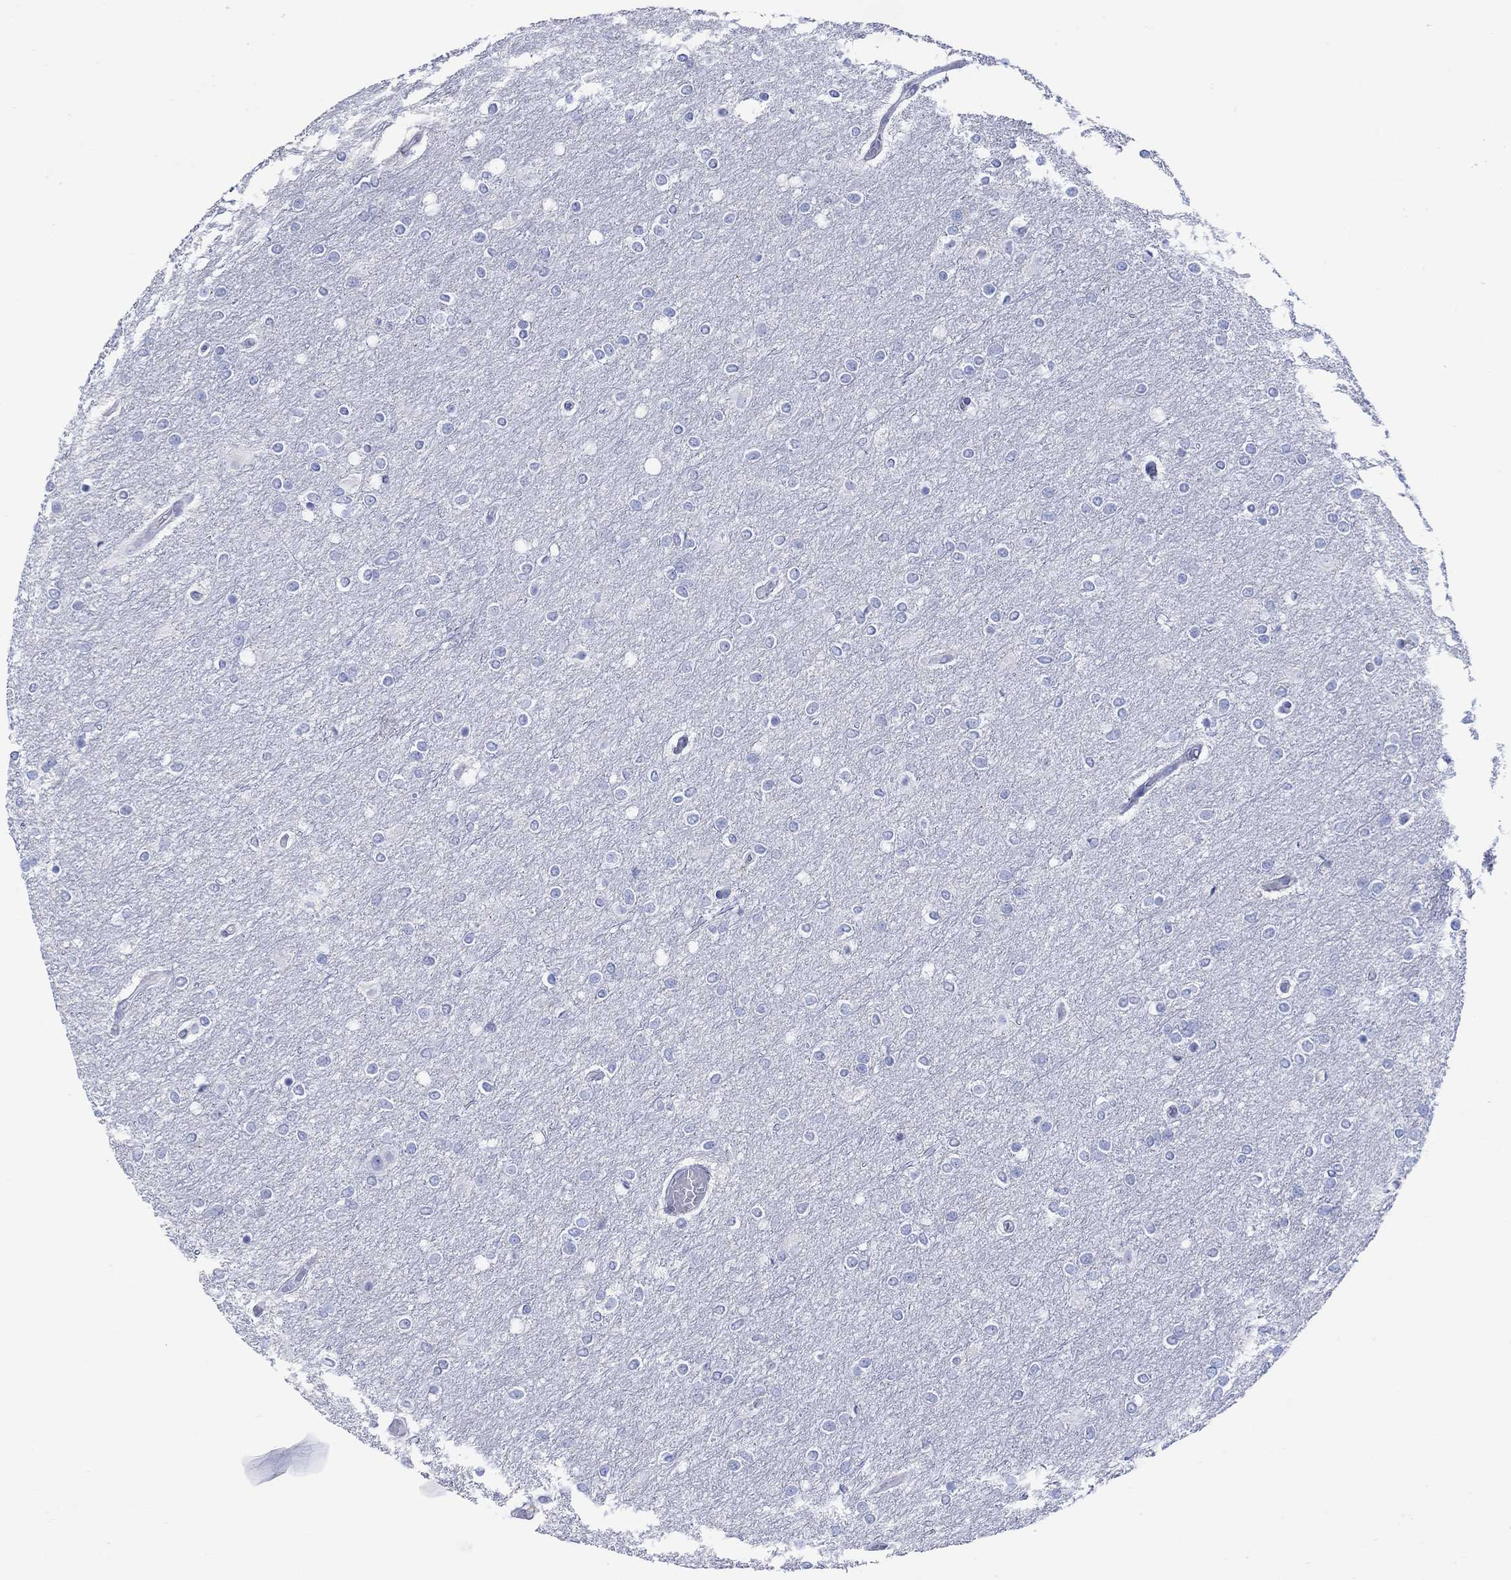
{"staining": {"intensity": "negative", "quantity": "none", "location": "none"}, "tissue": "glioma", "cell_type": "Tumor cells", "image_type": "cancer", "snomed": [{"axis": "morphology", "description": "Glioma, malignant, High grade"}, {"axis": "topography", "description": "Brain"}], "caption": "Tumor cells show no significant expression in glioma.", "gene": "P2RY6", "patient": {"sex": "female", "age": 61}}